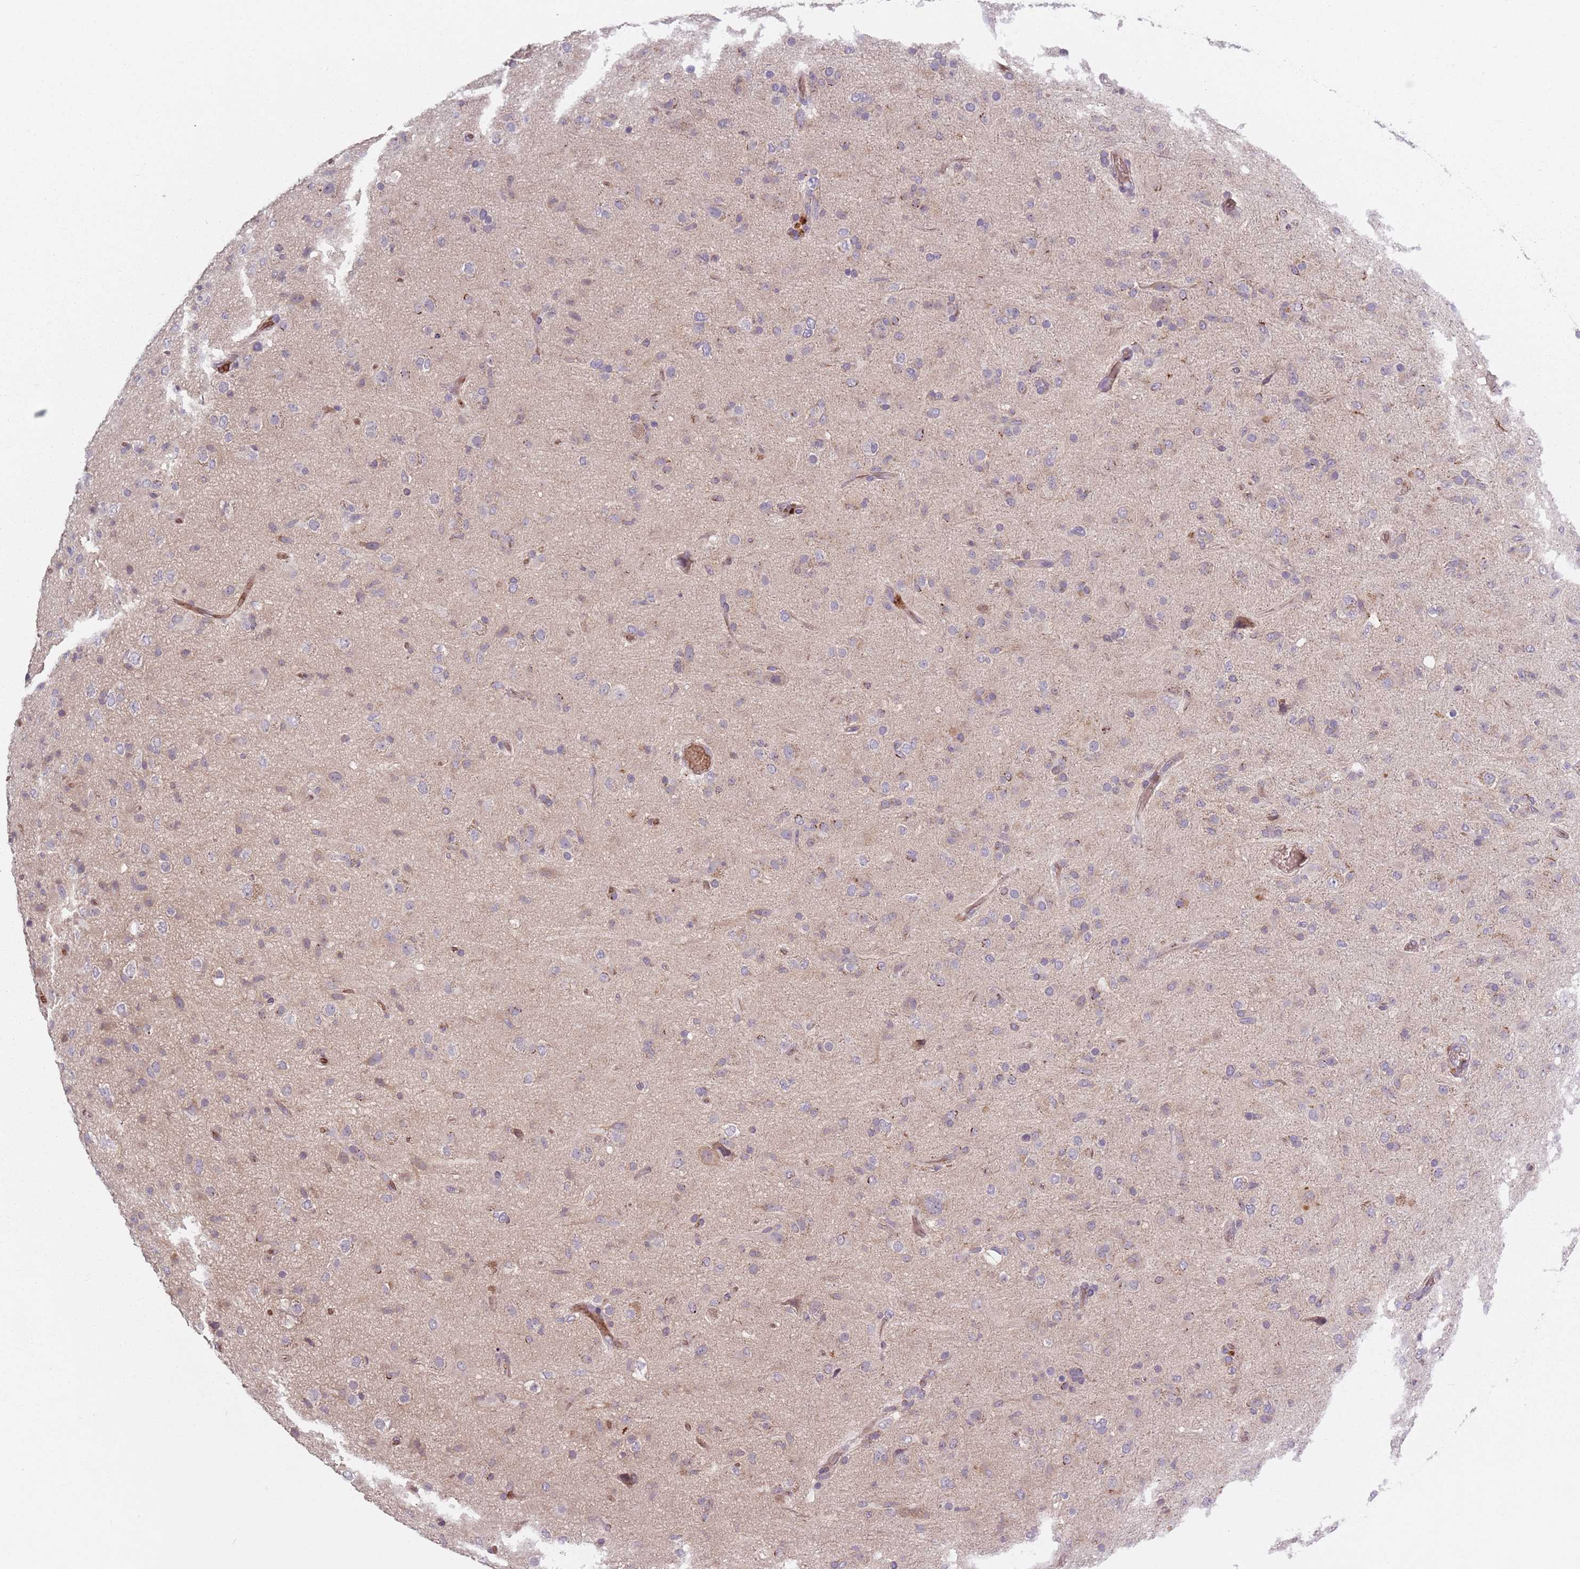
{"staining": {"intensity": "negative", "quantity": "none", "location": "none"}, "tissue": "glioma", "cell_type": "Tumor cells", "image_type": "cancer", "snomed": [{"axis": "morphology", "description": "Glioma, malignant, Low grade"}, {"axis": "topography", "description": "Brain"}], "caption": "Immunohistochemistry image of neoplastic tissue: human glioma stained with DAB (3,3'-diaminobenzidine) reveals no significant protein expression in tumor cells.", "gene": "ASB13", "patient": {"sex": "male", "age": 65}}